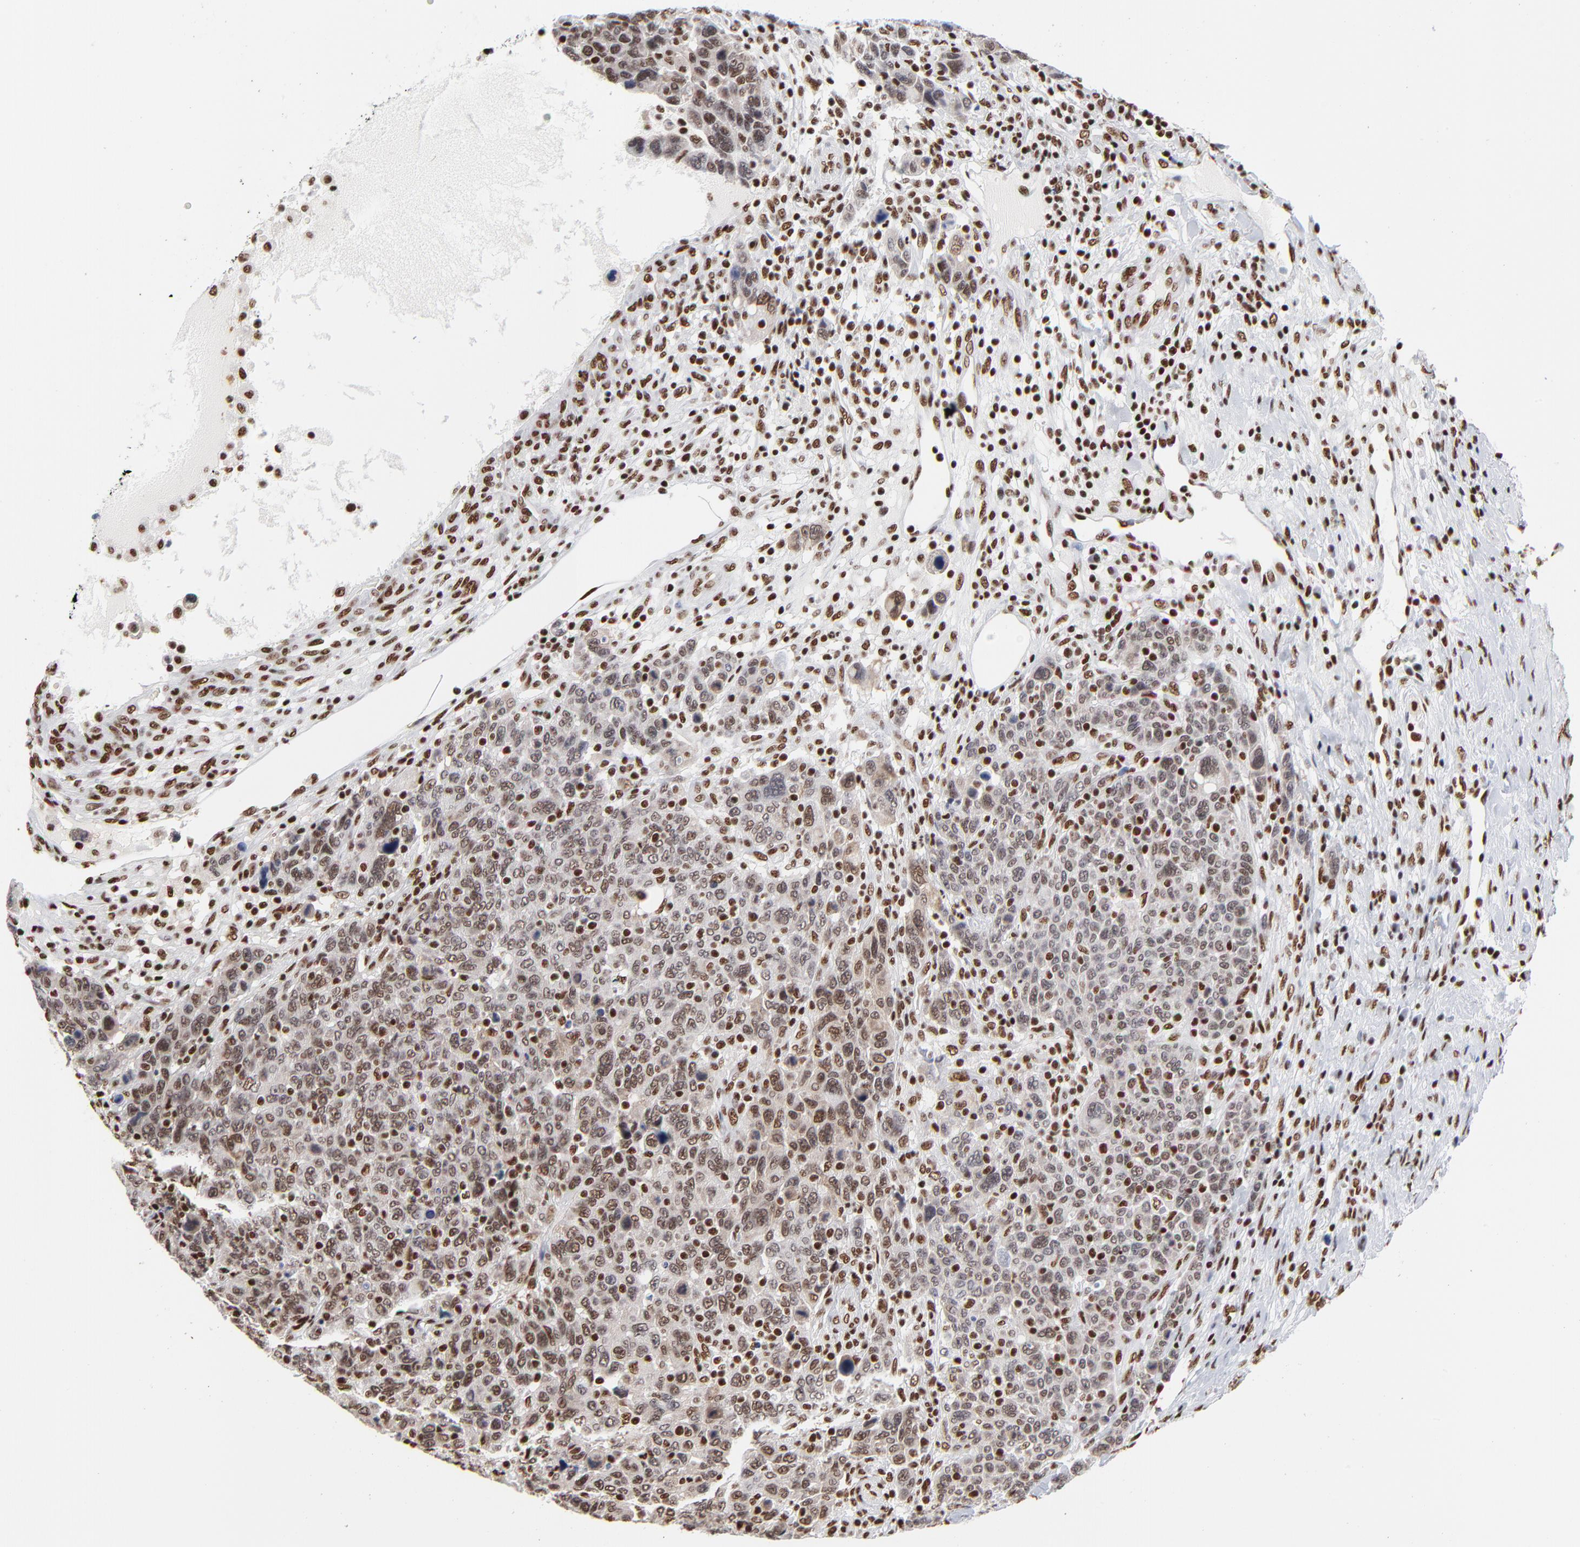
{"staining": {"intensity": "strong", "quantity": ">75%", "location": "nuclear"}, "tissue": "breast cancer", "cell_type": "Tumor cells", "image_type": "cancer", "snomed": [{"axis": "morphology", "description": "Duct carcinoma"}, {"axis": "topography", "description": "Breast"}], "caption": "Breast cancer (infiltrating ductal carcinoma) stained with immunohistochemistry (IHC) displays strong nuclear positivity in about >75% of tumor cells. The protein is shown in brown color, while the nuclei are stained blue.", "gene": "CREB1", "patient": {"sex": "female", "age": 37}}